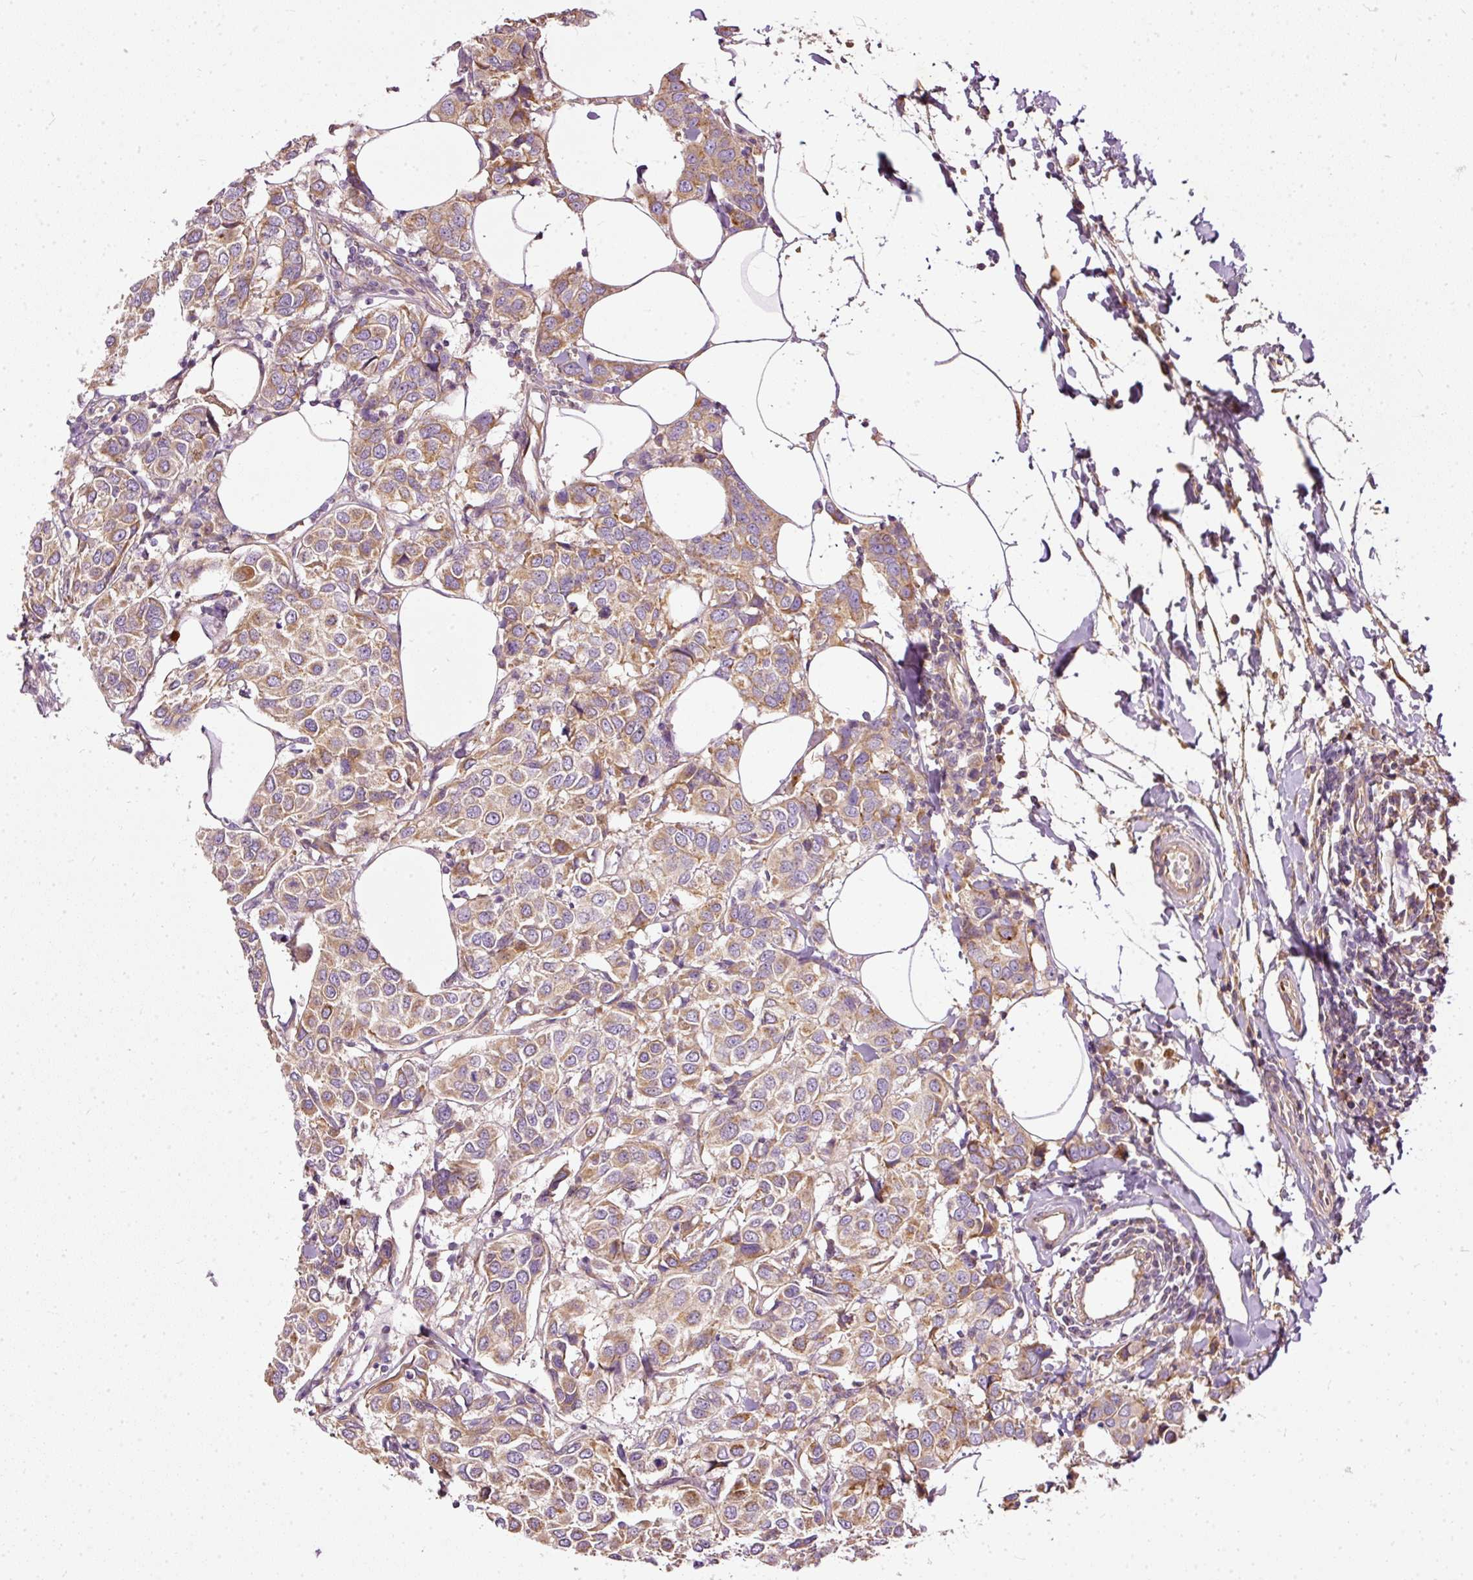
{"staining": {"intensity": "moderate", "quantity": ">75%", "location": "cytoplasmic/membranous"}, "tissue": "breast cancer", "cell_type": "Tumor cells", "image_type": "cancer", "snomed": [{"axis": "morphology", "description": "Duct carcinoma"}, {"axis": "topography", "description": "Breast"}], "caption": "This is a photomicrograph of immunohistochemistry (IHC) staining of breast cancer (intraductal carcinoma), which shows moderate expression in the cytoplasmic/membranous of tumor cells.", "gene": "PAQR9", "patient": {"sex": "female", "age": 55}}